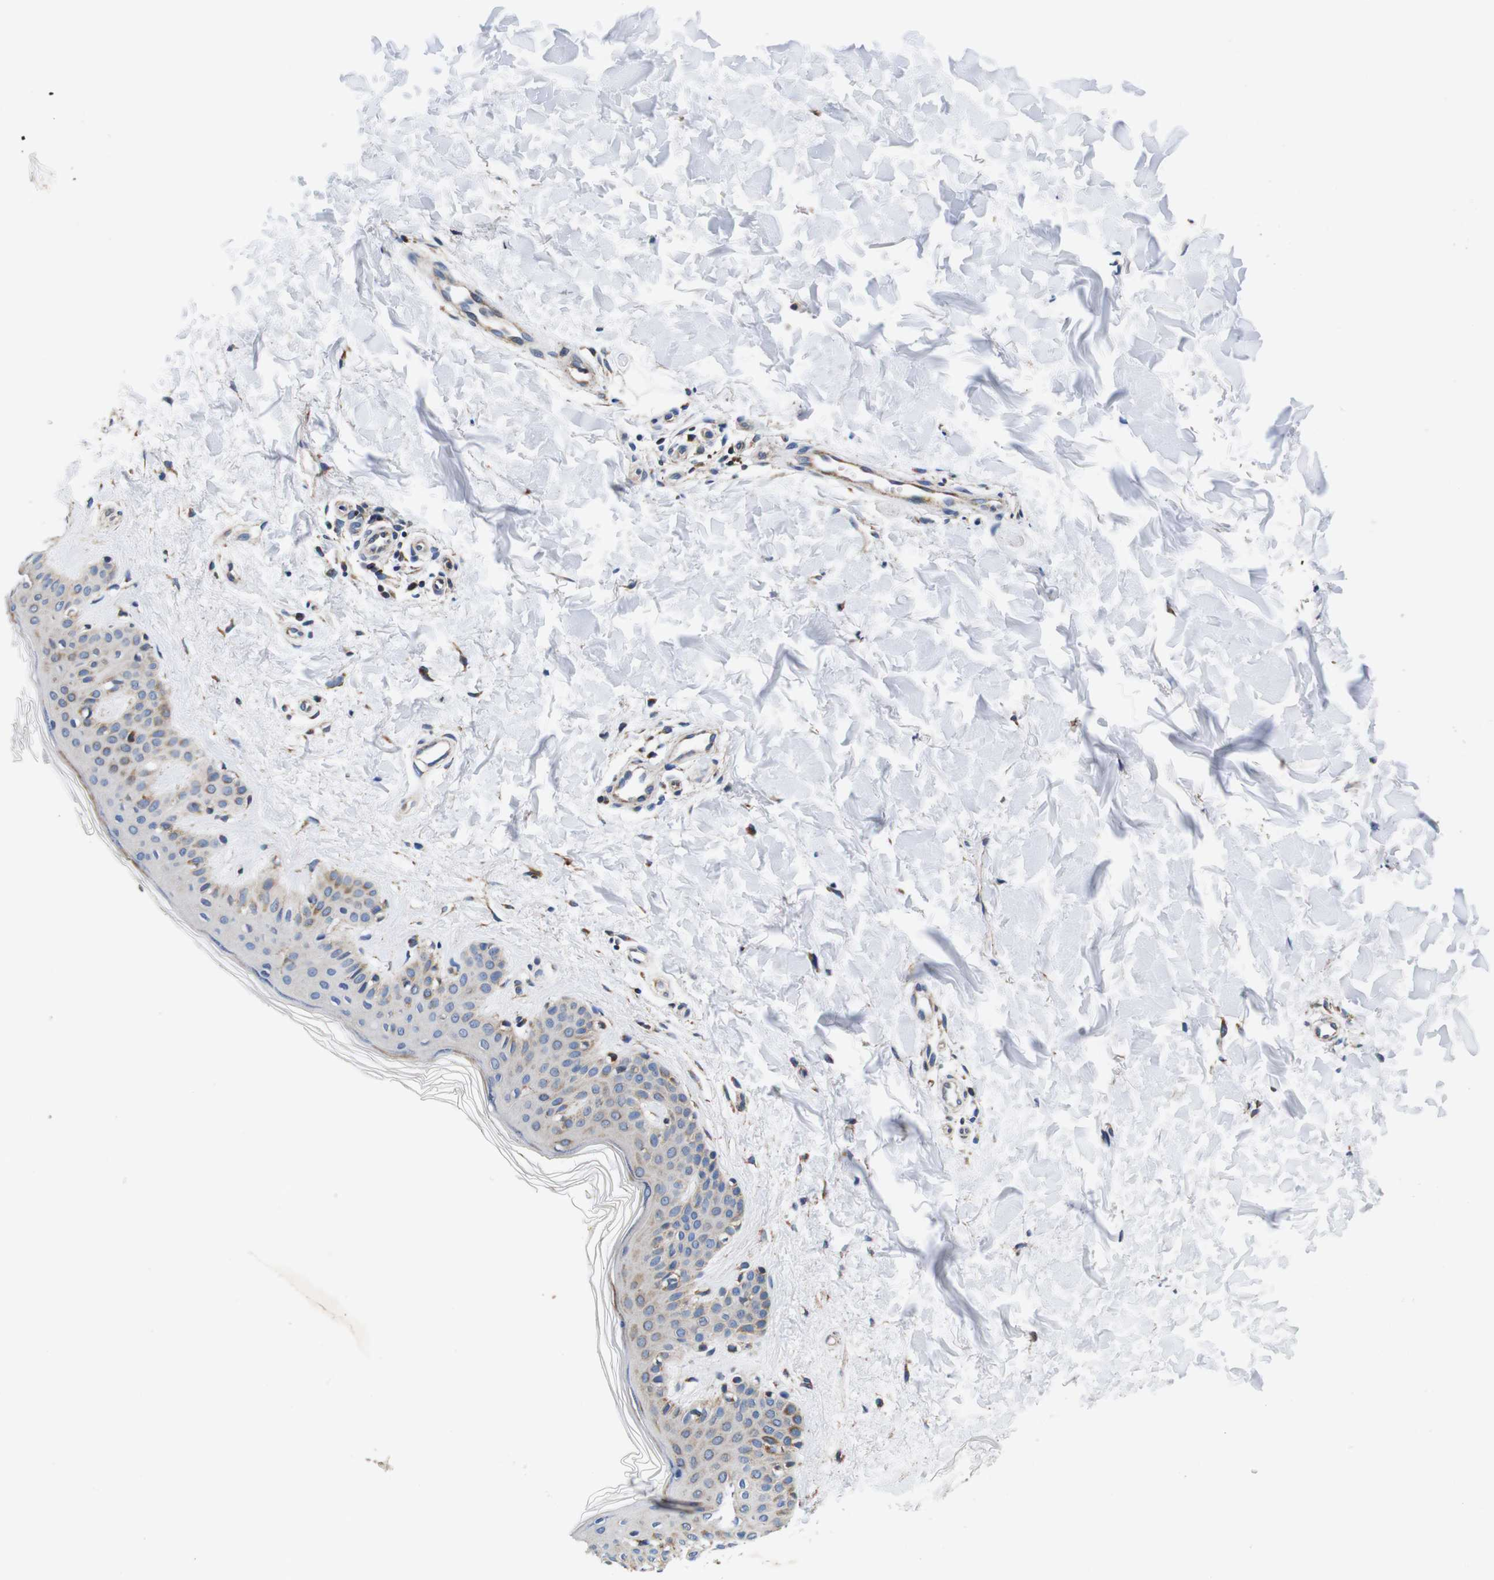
{"staining": {"intensity": "moderate", "quantity": ">75%", "location": "cytoplasmic/membranous"}, "tissue": "skin", "cell_type": "Fibroblasts", "image_type": "normal", "snomed": [{"axis": "morphology", "description": "Normal tissue, NOS"}, {"axis": "topography", "description": "Skin"}], "caption": "Brown immunohistochemical staining in normal human skin shows moderate cytoplasmic/membranous expression in approximately >75% of fibroblasts.", "gene": "LRP4", "patient": {"sex": "male", "age": 67}}